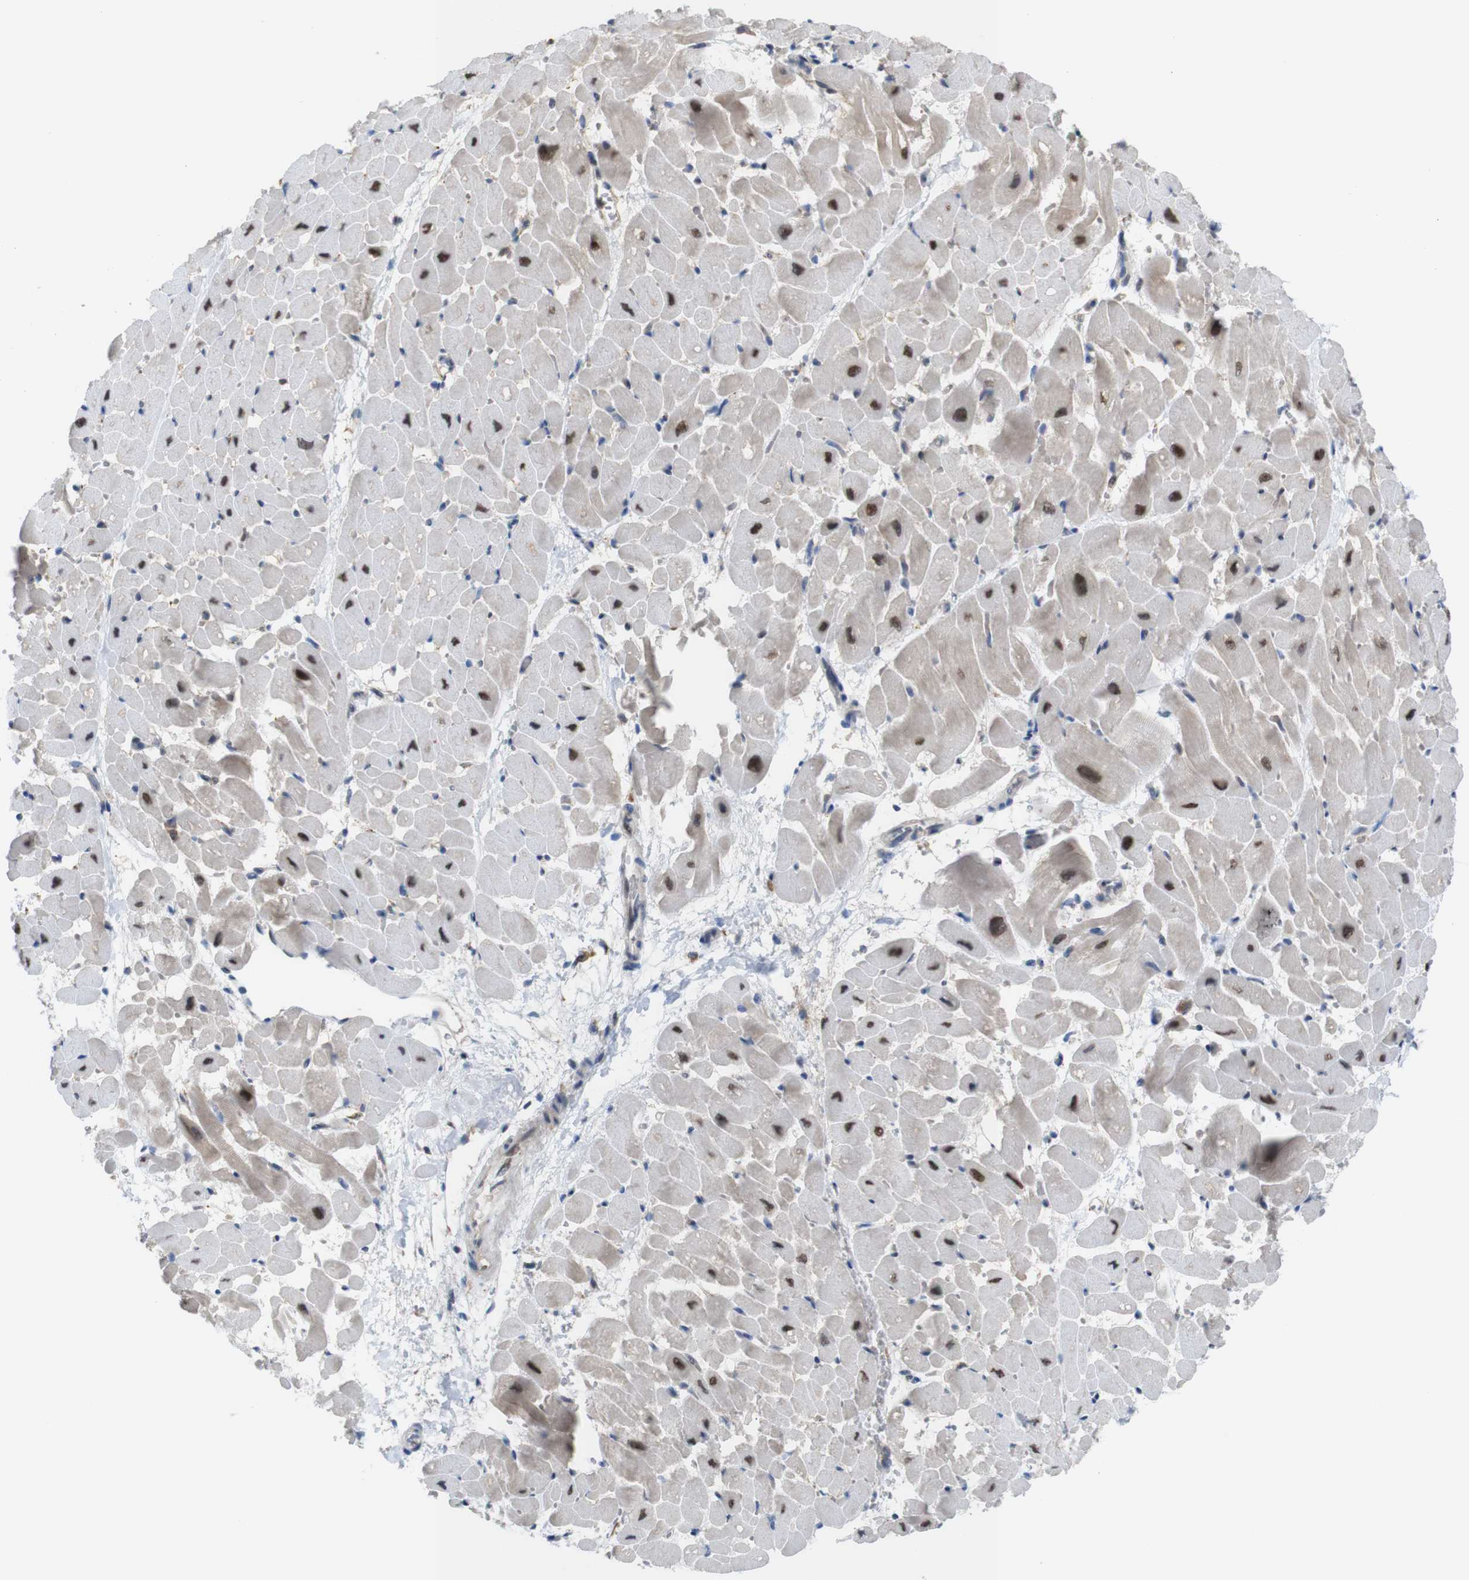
{"staining": {"intensity": "moderate", "quantity": ">75%", "location": "cytoplasmic/membranous,nuclear"}, "tissue": "heart muscle", "cell_type": "Cardiomyocytes", "image_type": "normal", "snomed": [{"axis": "morphology", "description": "Normal tissue, NOS"}, {"axis": "topography", "description": "Heart"}], "caption": "Immunohistochemical staining of normal heart muscle shows moderate cytoplasmic/membranous,nuclear protein staining in about >75% of cardiomyocytes.", "gene": "PNMA8A", "patient": {"sex": "male", "age": 45}}